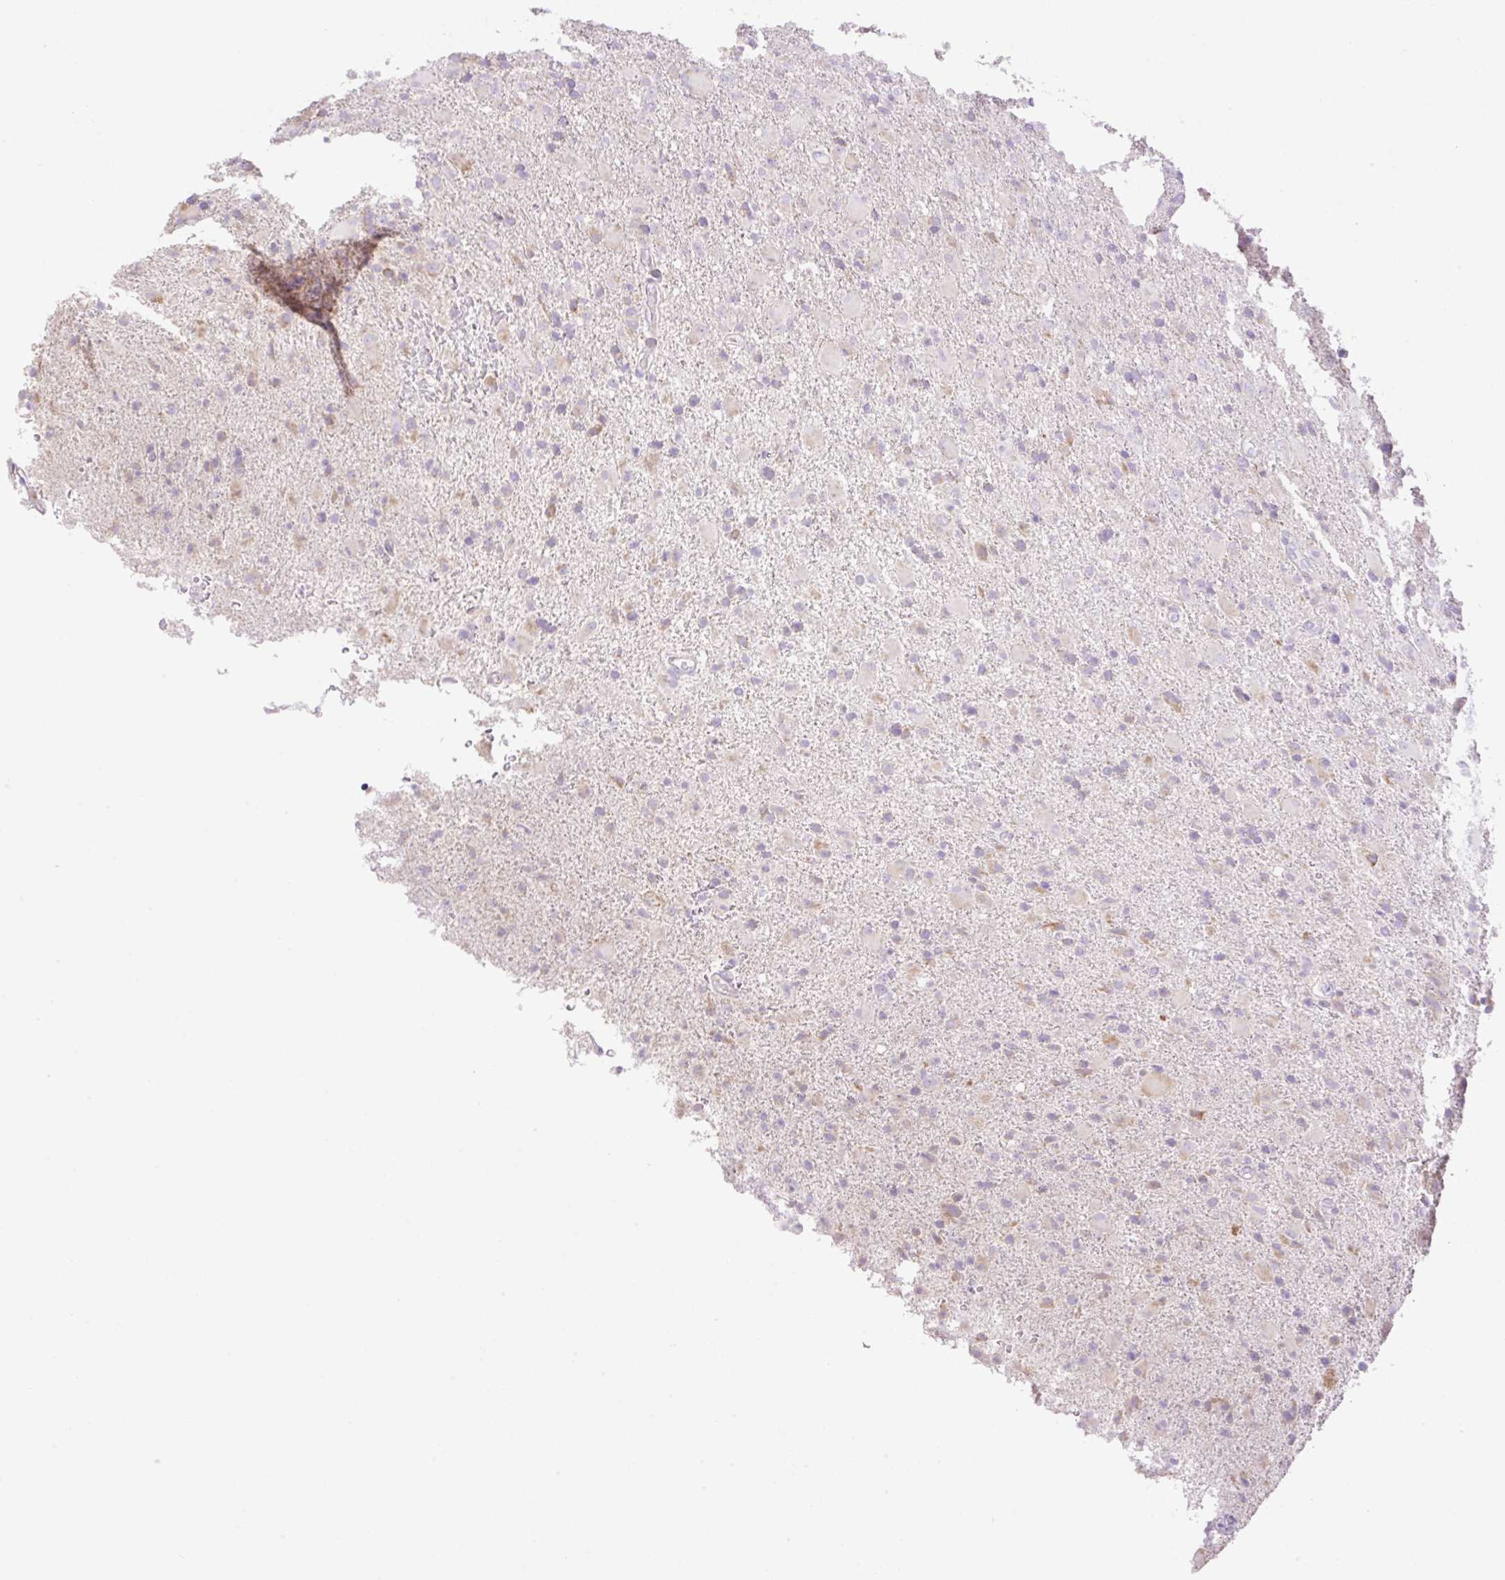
{"staining": {"intensity": "negative", "quantity": "none", "location": "none"}, "tissue": "glioma", "cell_type": "Tumor cells", "image_type": "cancer", "snomed": [{"axis": "morphology", "description": "Glioma, malignant, Low grade"}, {"axis": "topography", "description": "Brain"}], "caption": "IHC image of neoplastic tissue: human glioma stained with DAB displays no significant protein expression in tumor cells.", "gene": "VPS25", "patient": {"sex": "male", "age": 65}}